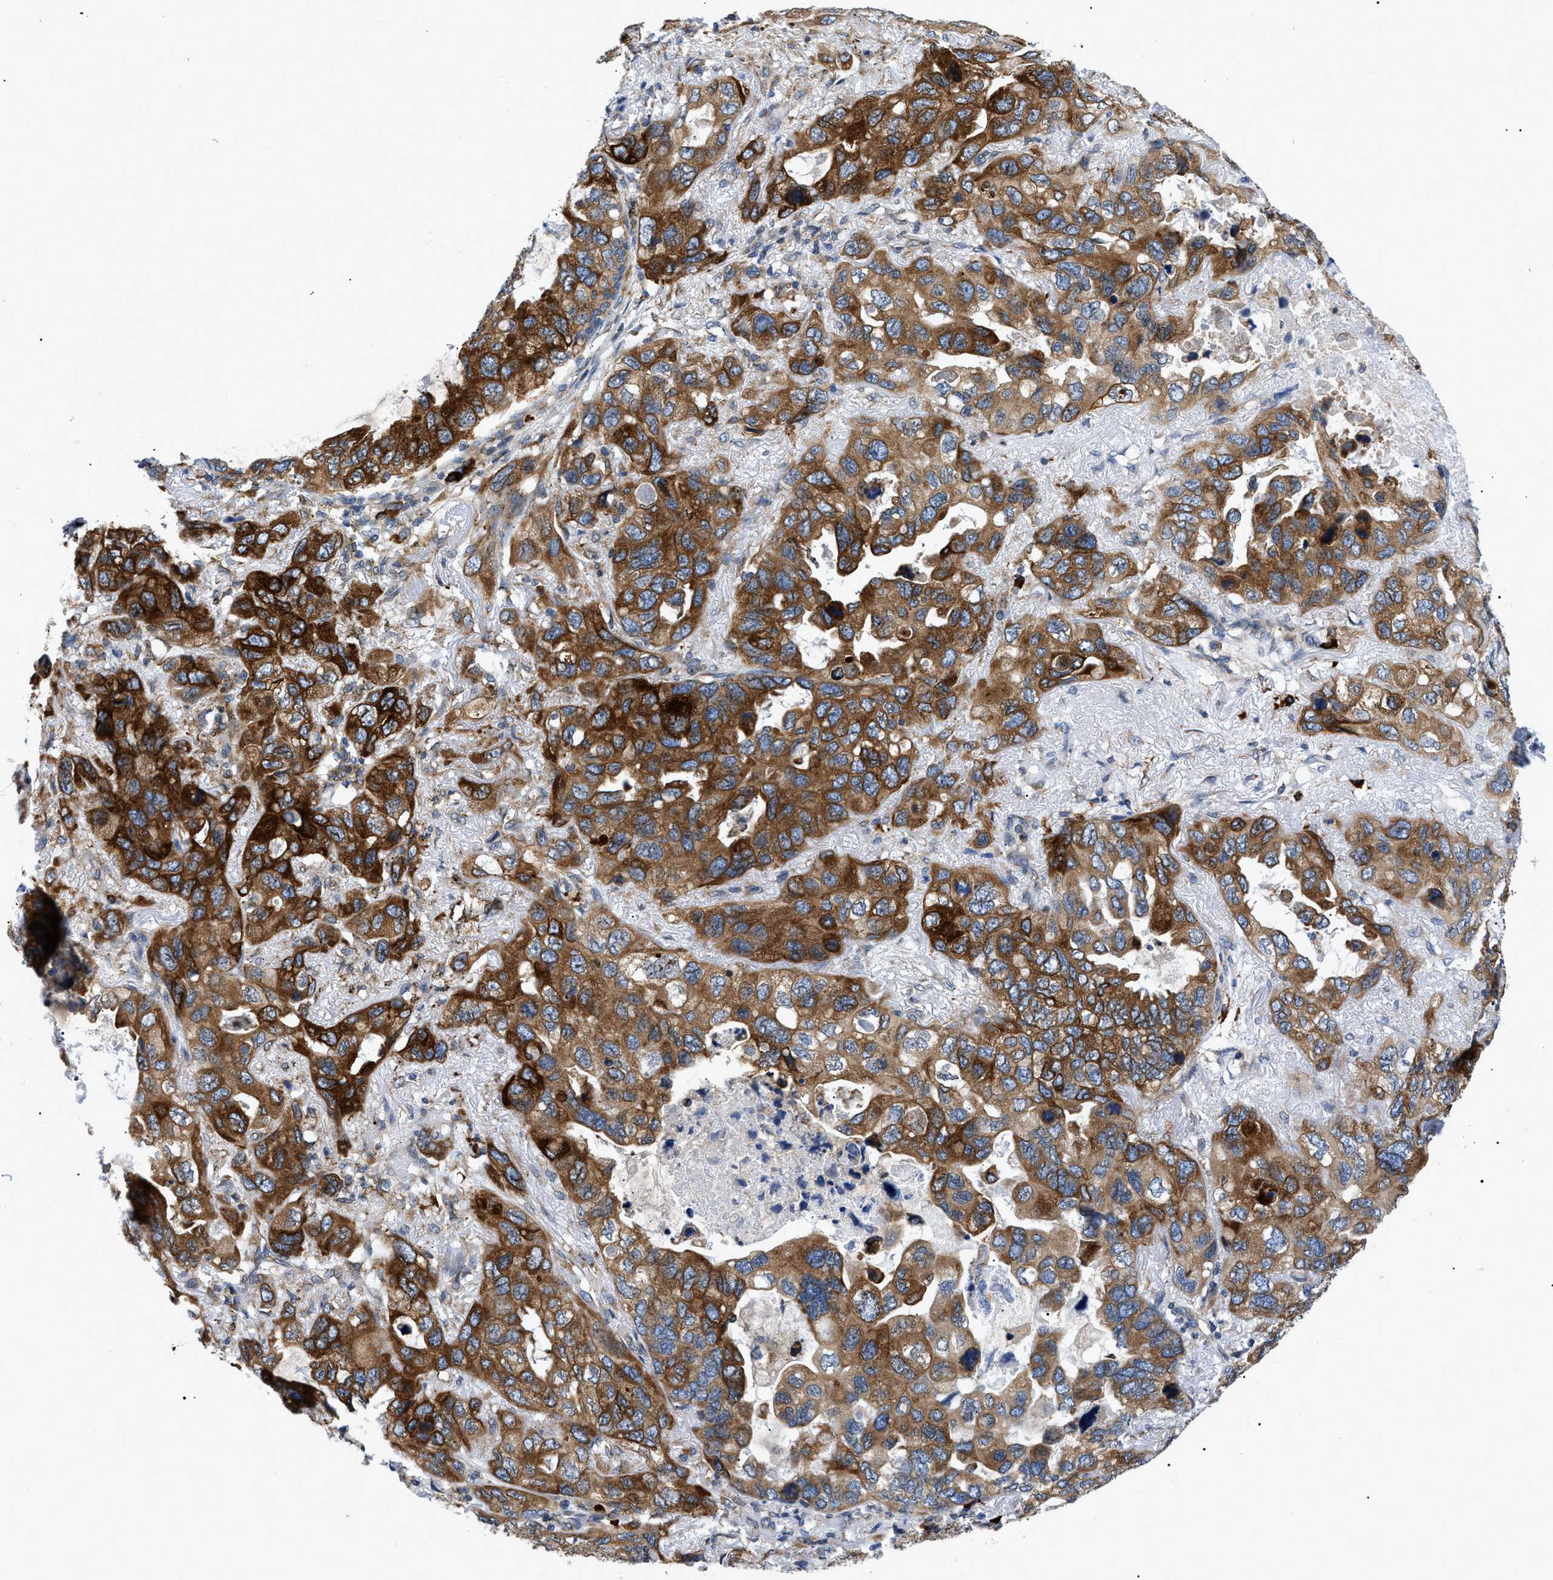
{"staining": {"intensity": "strong", "quantity": ">75%", "location": "cytoplasmic/membranous"}, "tissue": "lung cancer", "cell_type": "Tumor cells", "image_type": "cancer", "snomed": [{"axis": "morphology", "description": "Squamous cell carcinoma, NOS"}, {"axis": "topography", "description": "Lung"}], "caption": "DAB immunohistochemical staining of human squamous cell carcinoma (lung) displays strong cytoplasmic/membranous protein positivity in about >75% of tumor cells.", "gene": "DERL1", "patient": {"sex": "female", "age": 73}}